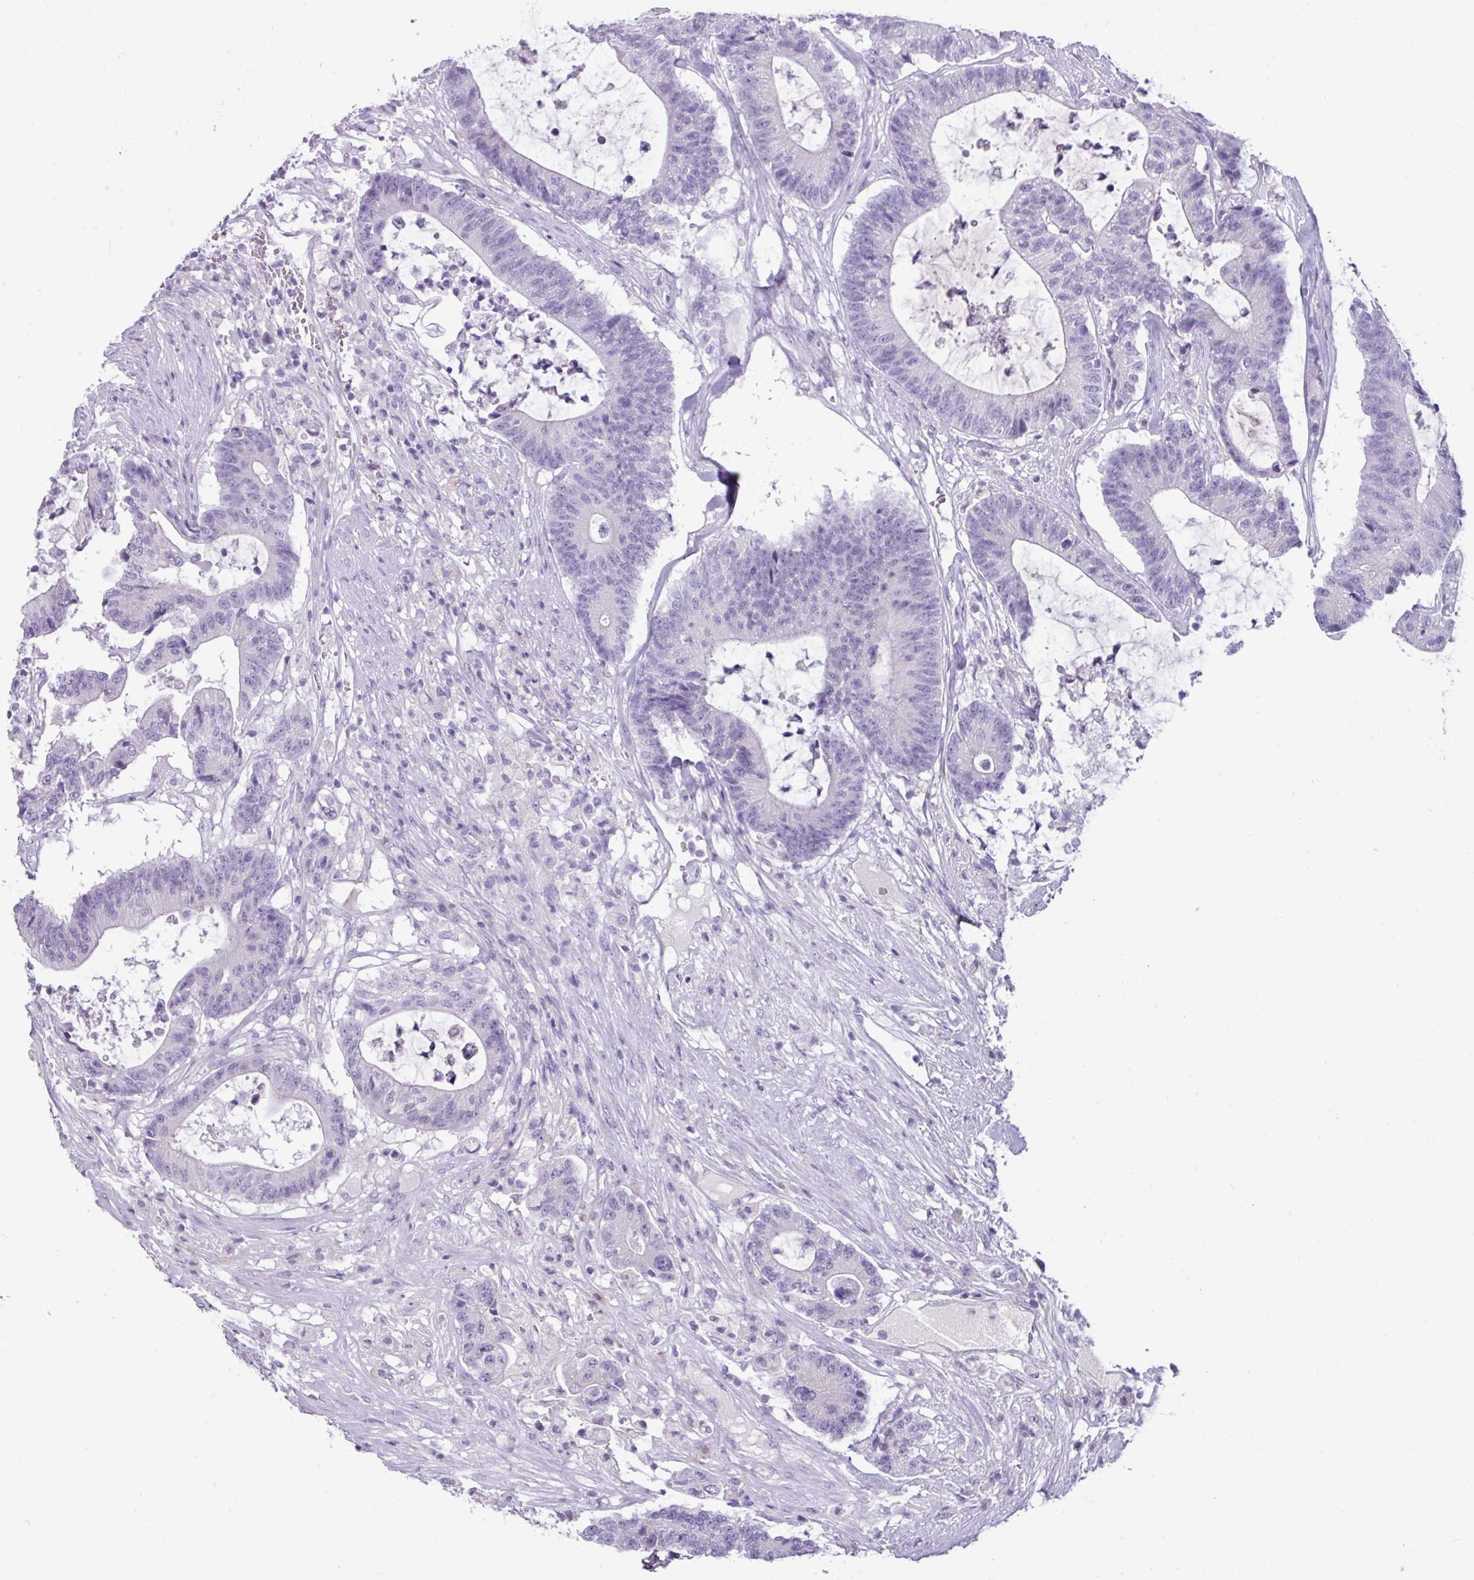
{"staining": {"intensity": "negative", "quantity": "none", "location": "none"}, "tissue": "colorectal cancer", "cell_type": "Tumor cells", "image_type": "cancer", "snomed": [{"axis": "morphology", "description": "Adenocarcinoma, NOS"}, {"axis": "topography", "description": "Colon"}], "caption": "Immunohistochemical staining of colorectal adenocarcinoma displays no significant positivity in tumor cells.", "gene": "ZNF524", "patient": {"sex": "female", "age": 84}}